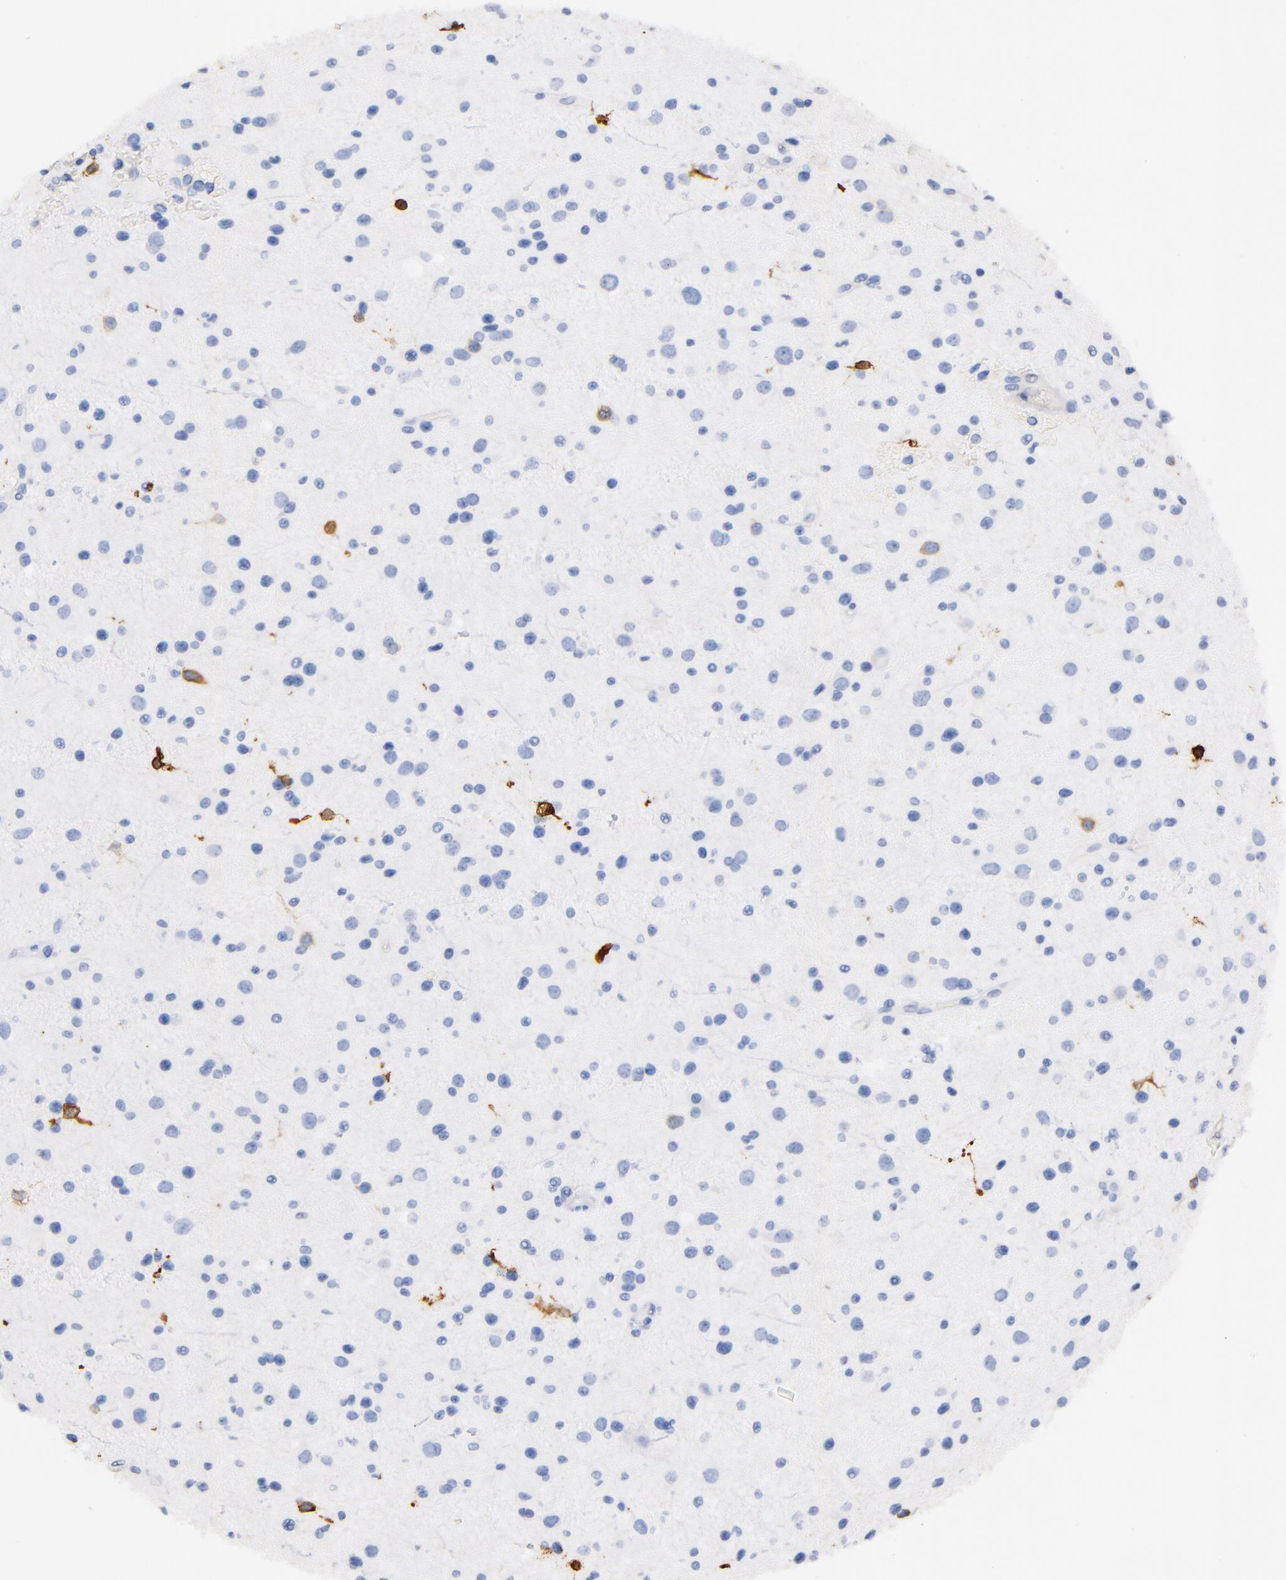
{"staining": {"intensity": "moderate", "quantity": "<25%", "location": "cytoplasmic/membranous"}, "tissue": "glioma", "cell_type": "Tumor cells", "image_type": "cancer", "snomed": [{"axis": "morphology", "description": "Glioma, malignant, Low grade"}, {"axis": "topography", "description": "Brain"}], "caption": "IHC of human low-grade glioma (malignant) displays low levels of moderate cytoplasmic/membranous positivity in approximately <25% of tumor cells.", "gene": "KIT", "patient": {"sex": "female", "age": 32}}